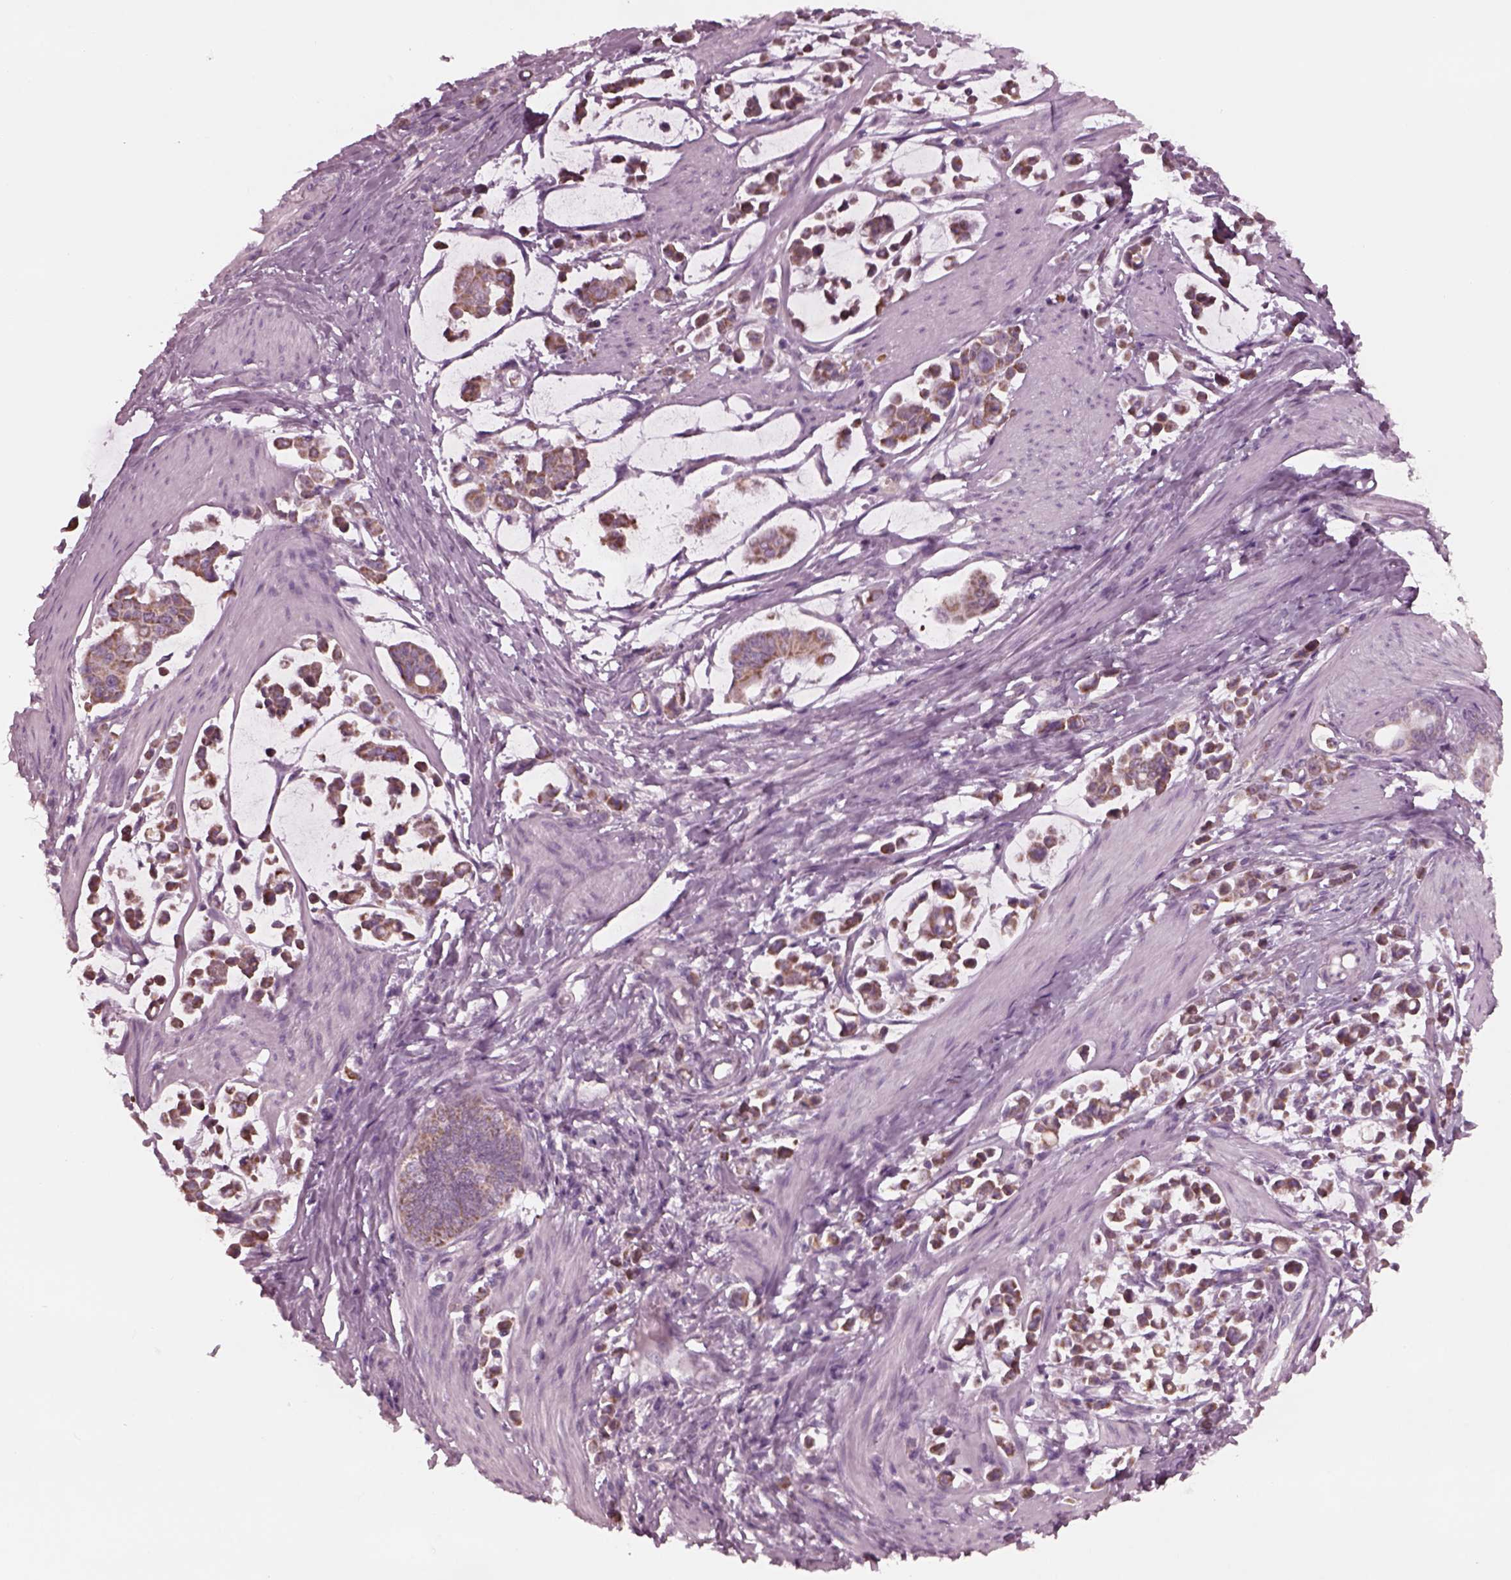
{"staining": {"intensity": "moderate", "quantity": "25%-75%", "location": "cytoplasmic/membranous"}, "tissue": "stomach cancer", "cell_type": "Tumor cells", "image_type": "cancer", "snomed": [{"axis": "morphology", "description": "Adenocarcinoma, NOS"}, {"axis": "topography", "description": "Stomach"}], "caption": "Immunohistochemical staining of stomach cancer exhibits medium levels of moderate cytoplasmic/membranous protein staining in about 25%-75% of tumor cells.", "gene": "CELSR3", "patient": {"sex": "male", "age": 82}}